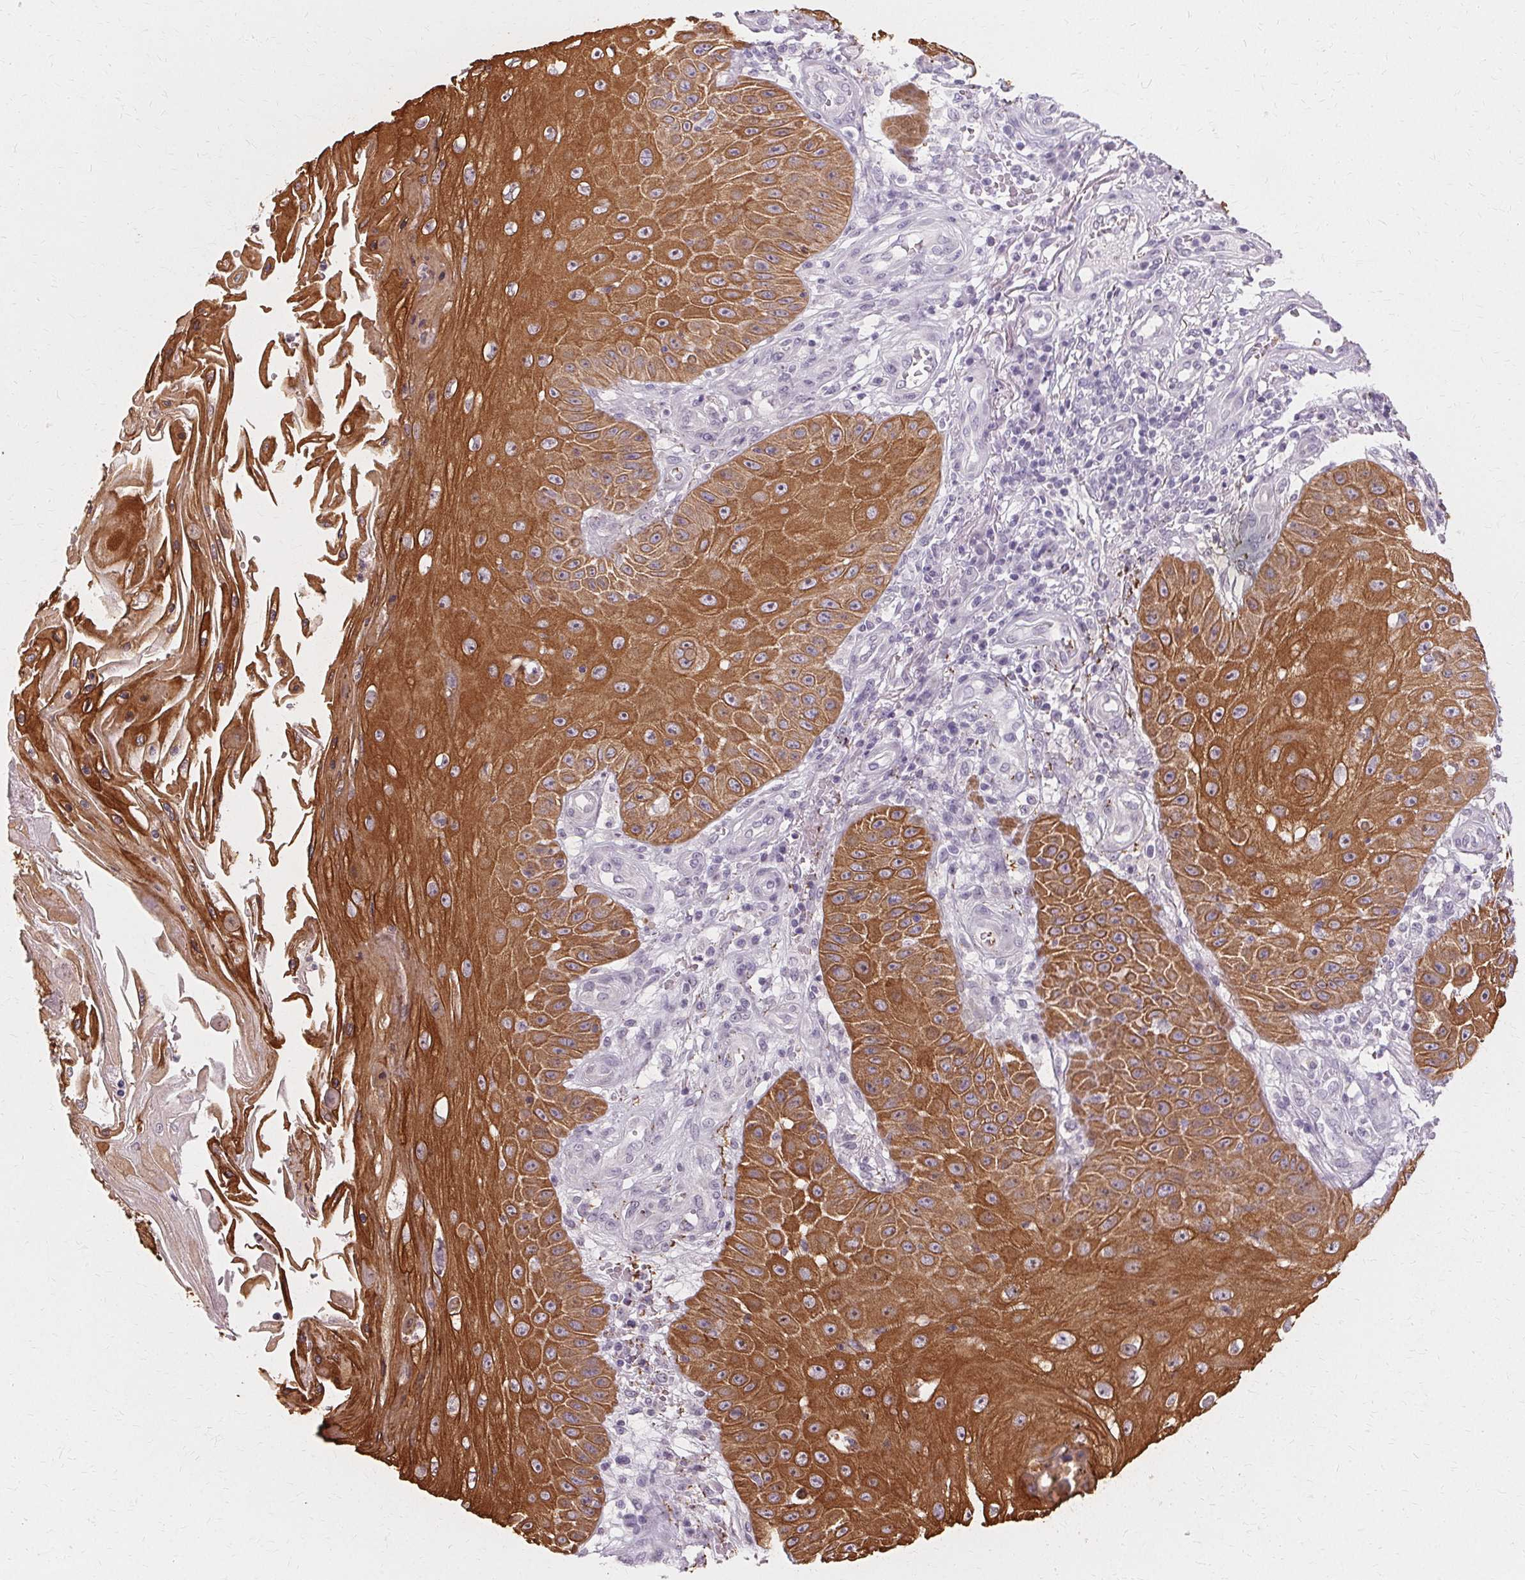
{"staining": {"intensity": "strong", "quantity": ">75%", "location": "cytoplasmic/membranous"}, "tissue": "skin cancer", "cell_type": "Tumor cells", "image_type": "cancer", "snomed": [{"axis": "morphology", "description": "Squamous cell carcinoma, NOS"}, {"axis": "topography", "description": "Skin"}], "caption": "The histopathology image demonstrates a brown stain indicating the presence of a protein in the cytoplasmic/membranous of tumor cells in skin cancer (squamous cell carcinoma).", "gene": "KRT6C", "patient": {"sex": "male", "age": 70}}